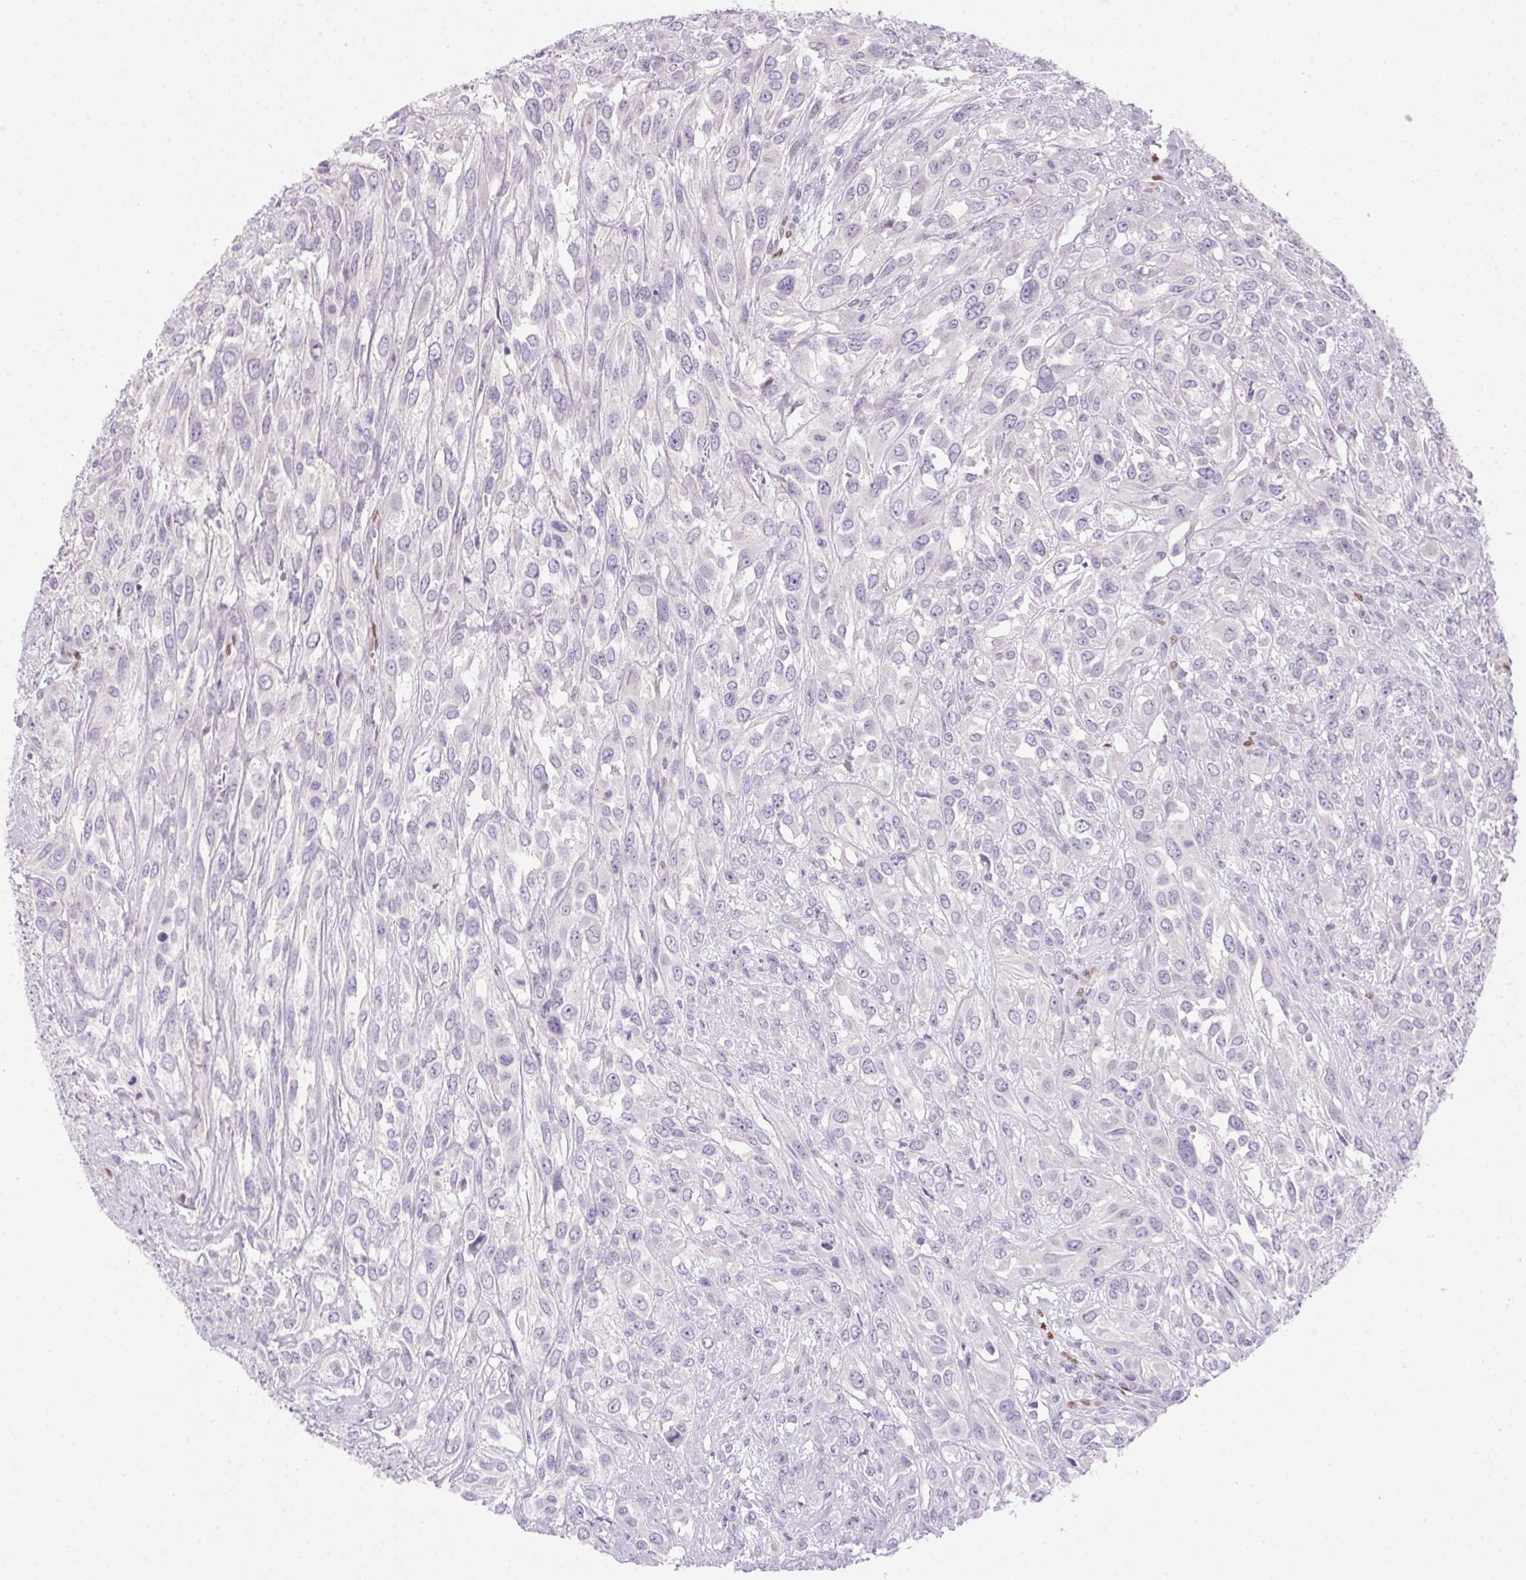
{"staining": {"intensity": "negative", "quantity": "none", "location": "none"}, "tissue": "urothelial cancer", "cell_type": "Tumor cells", "image_type": "cancer", "snomed": [{"axis": "morphology", "description": "Urothelial carcinoma, High grade"}, {"axis": "topography", "description": "Urinary bladder"}], "caption": "A histopathology image of human high-grade urothelial carcinoma is negative for staining in tumor cells.", "gene": "SP9", "patient": {"sex": "male", "age": 67}}